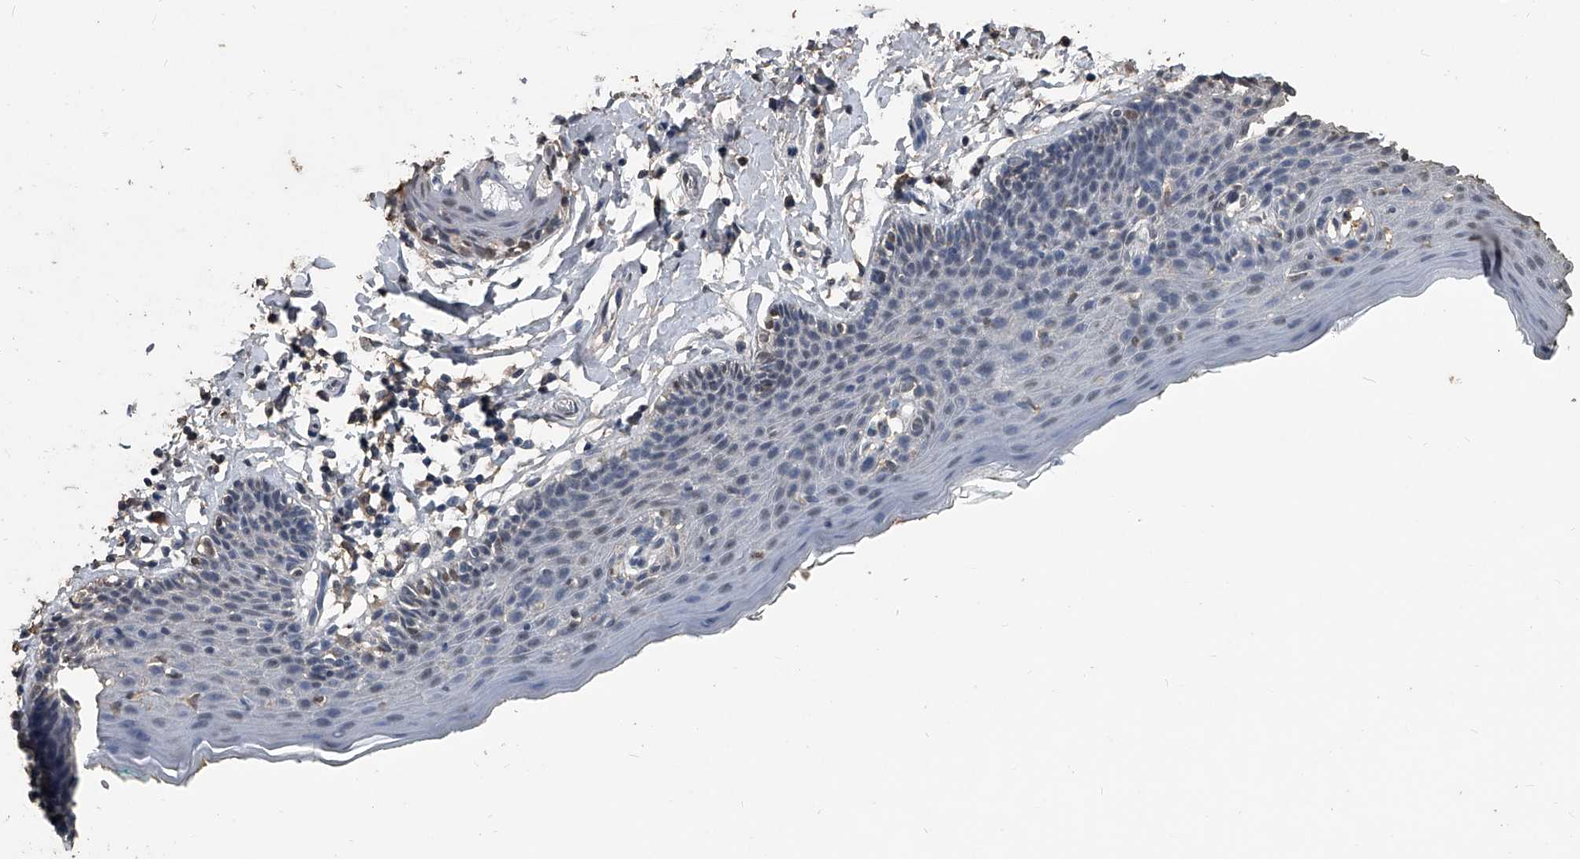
{"staining": {"intensity": "weak", "quantity": "25%-75%", "location": "nuclear"}, "tissue": "skin", "cell_type": "Epidermal cells", "image_type": "normal", "snomed": [{"axis": "morphology", "description": "Normal tissue, NOS"}, {"axis": "topography", "description": "Vulva"}], "caption": "Protein staining reveals weak nuclear expression in approximately 25%-75% of epidermal cells in normal skin.", "gene": "MATR3", "patient": {"sex": "female", "age": 66}}